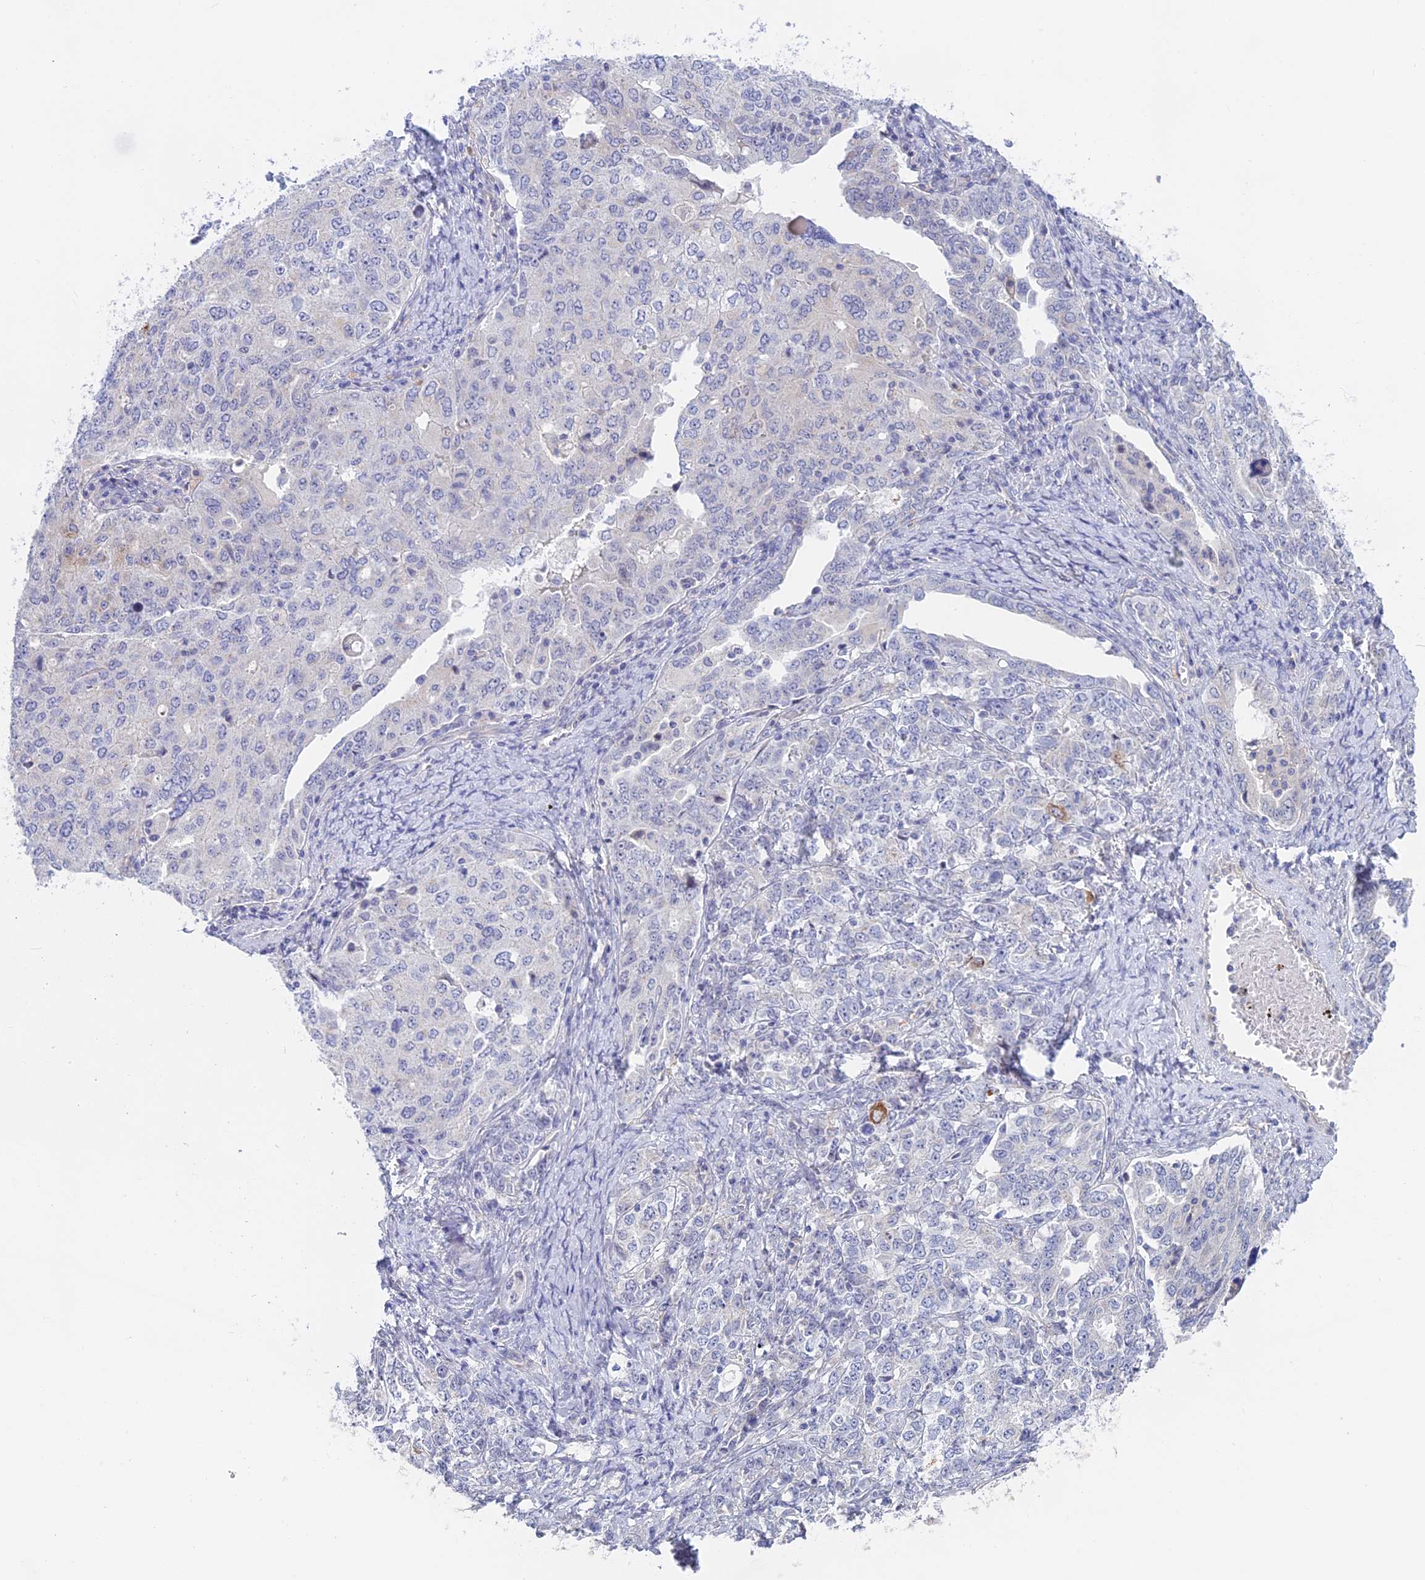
{"staining": {"intensity": "moderate", "quantity": "<25%", "location": "cytoplasmic/membranous"}, "tissue": "ovarian cancer", "cell_type": "Tumor cells", "image_type": "cancer", "snomed": [{"axis": "morphology", "description": "Carcinoma, endometroid"}, {"axis": "topography", "description": "Ovary"}], "caption": "Immunohistochemical staining of endometroid carcinoma (ovarian) reveals low levels of moderate cytoplasmic/membranous expression in about <25% of tumor cells. The staining is performed using DAB (3,3'-diaminobenzidine) brown chromogen to label protein expression. The nuclei are counter-stained blue using hematoxylin.", "gene": "GLB1L", "patient": {"sex": "female", "age": 62}}